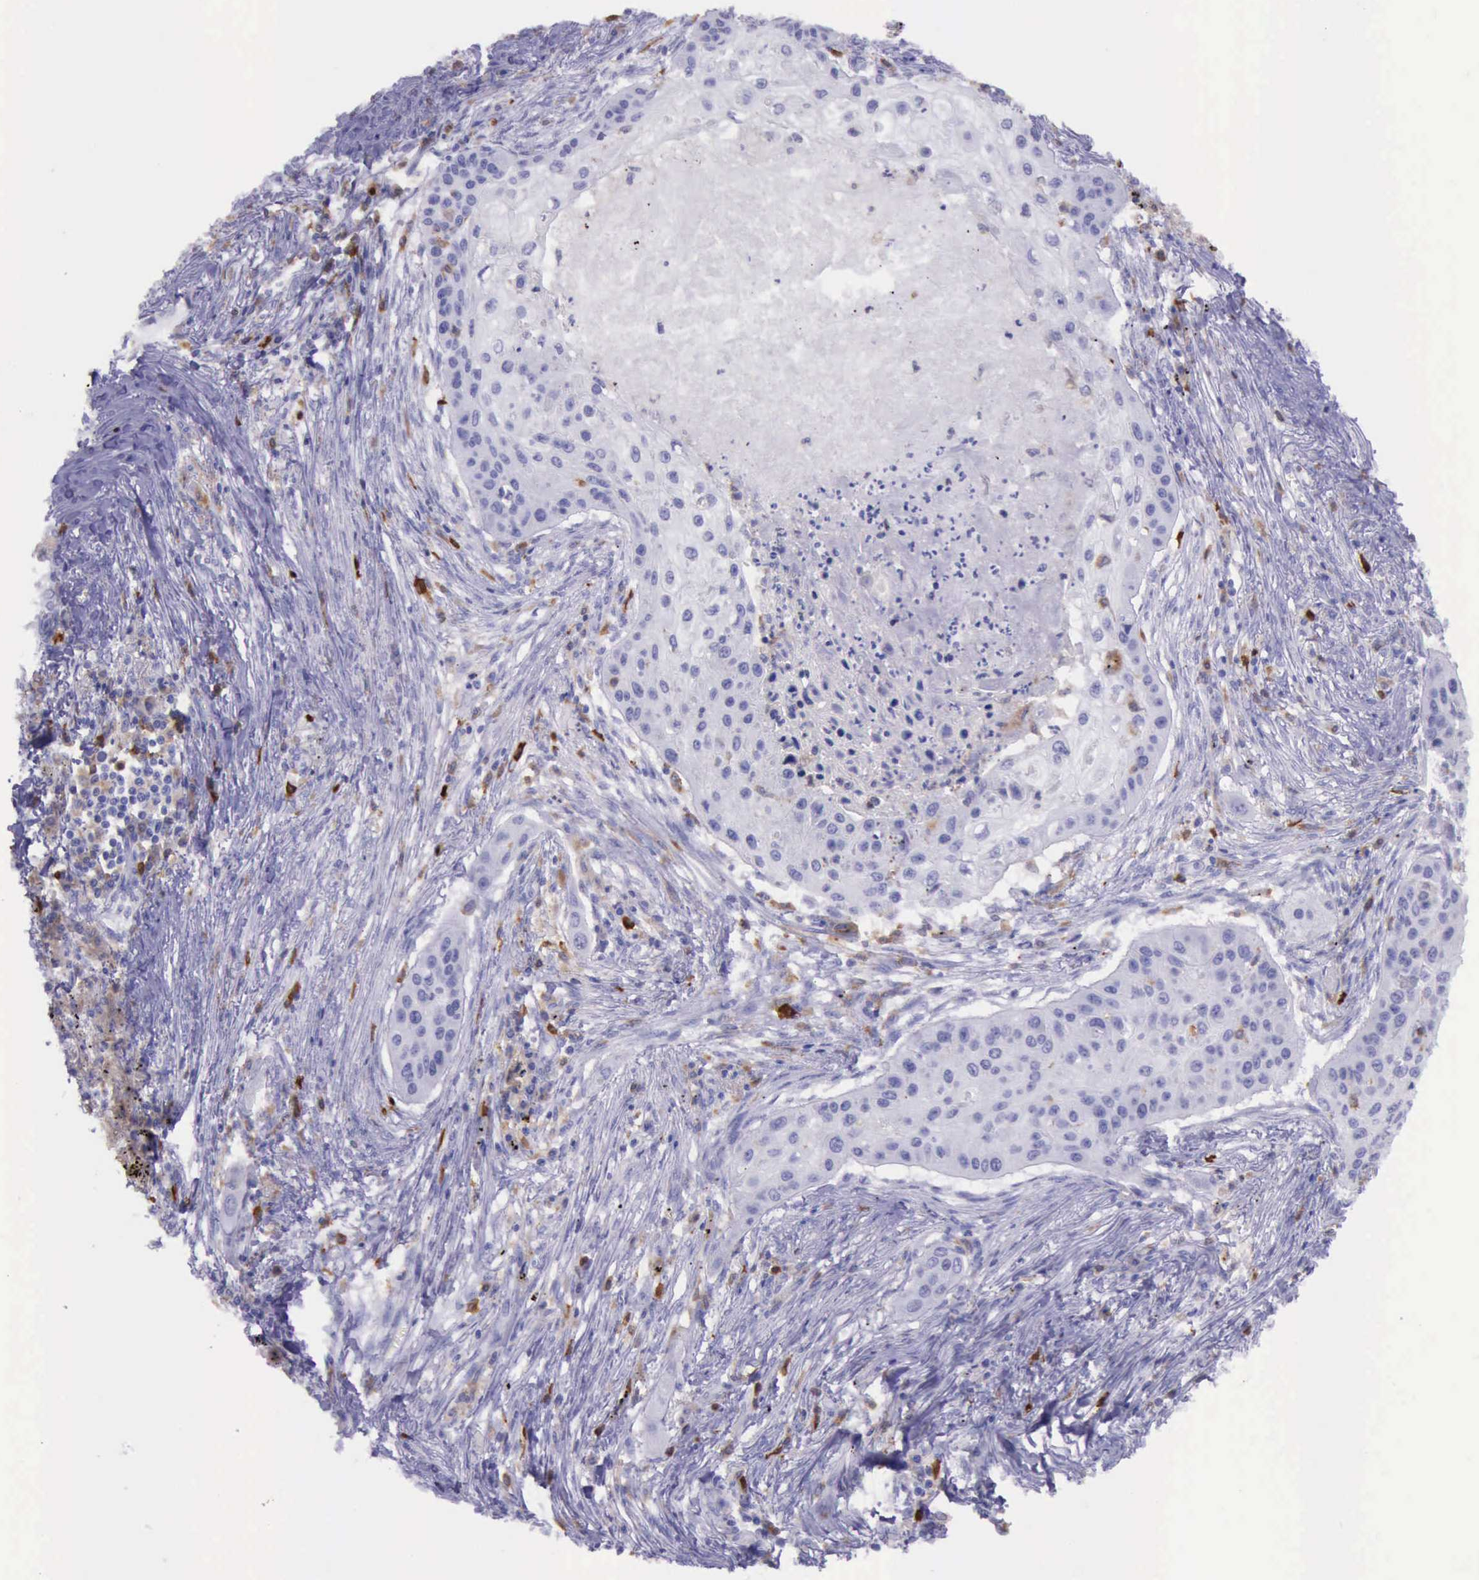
{"staining": {"intensity": "negative", "quantity": "none", "location": "none"}, "tissue": "lung cancer", "cell_type": "Tumor cells", "image_type": "cancer", "snomed": [{"axis": "morphology", "description": "Squamous cell carcinoma, NOS"}, {"axis": "topography", "description": "Lung"}], "caption": "An IHC histopathology image of lung cancer is shown. There is no staining in tumor cells of lung cancer.", "gene": "BTK", "patient": {"sex": "male", "age": 71}}